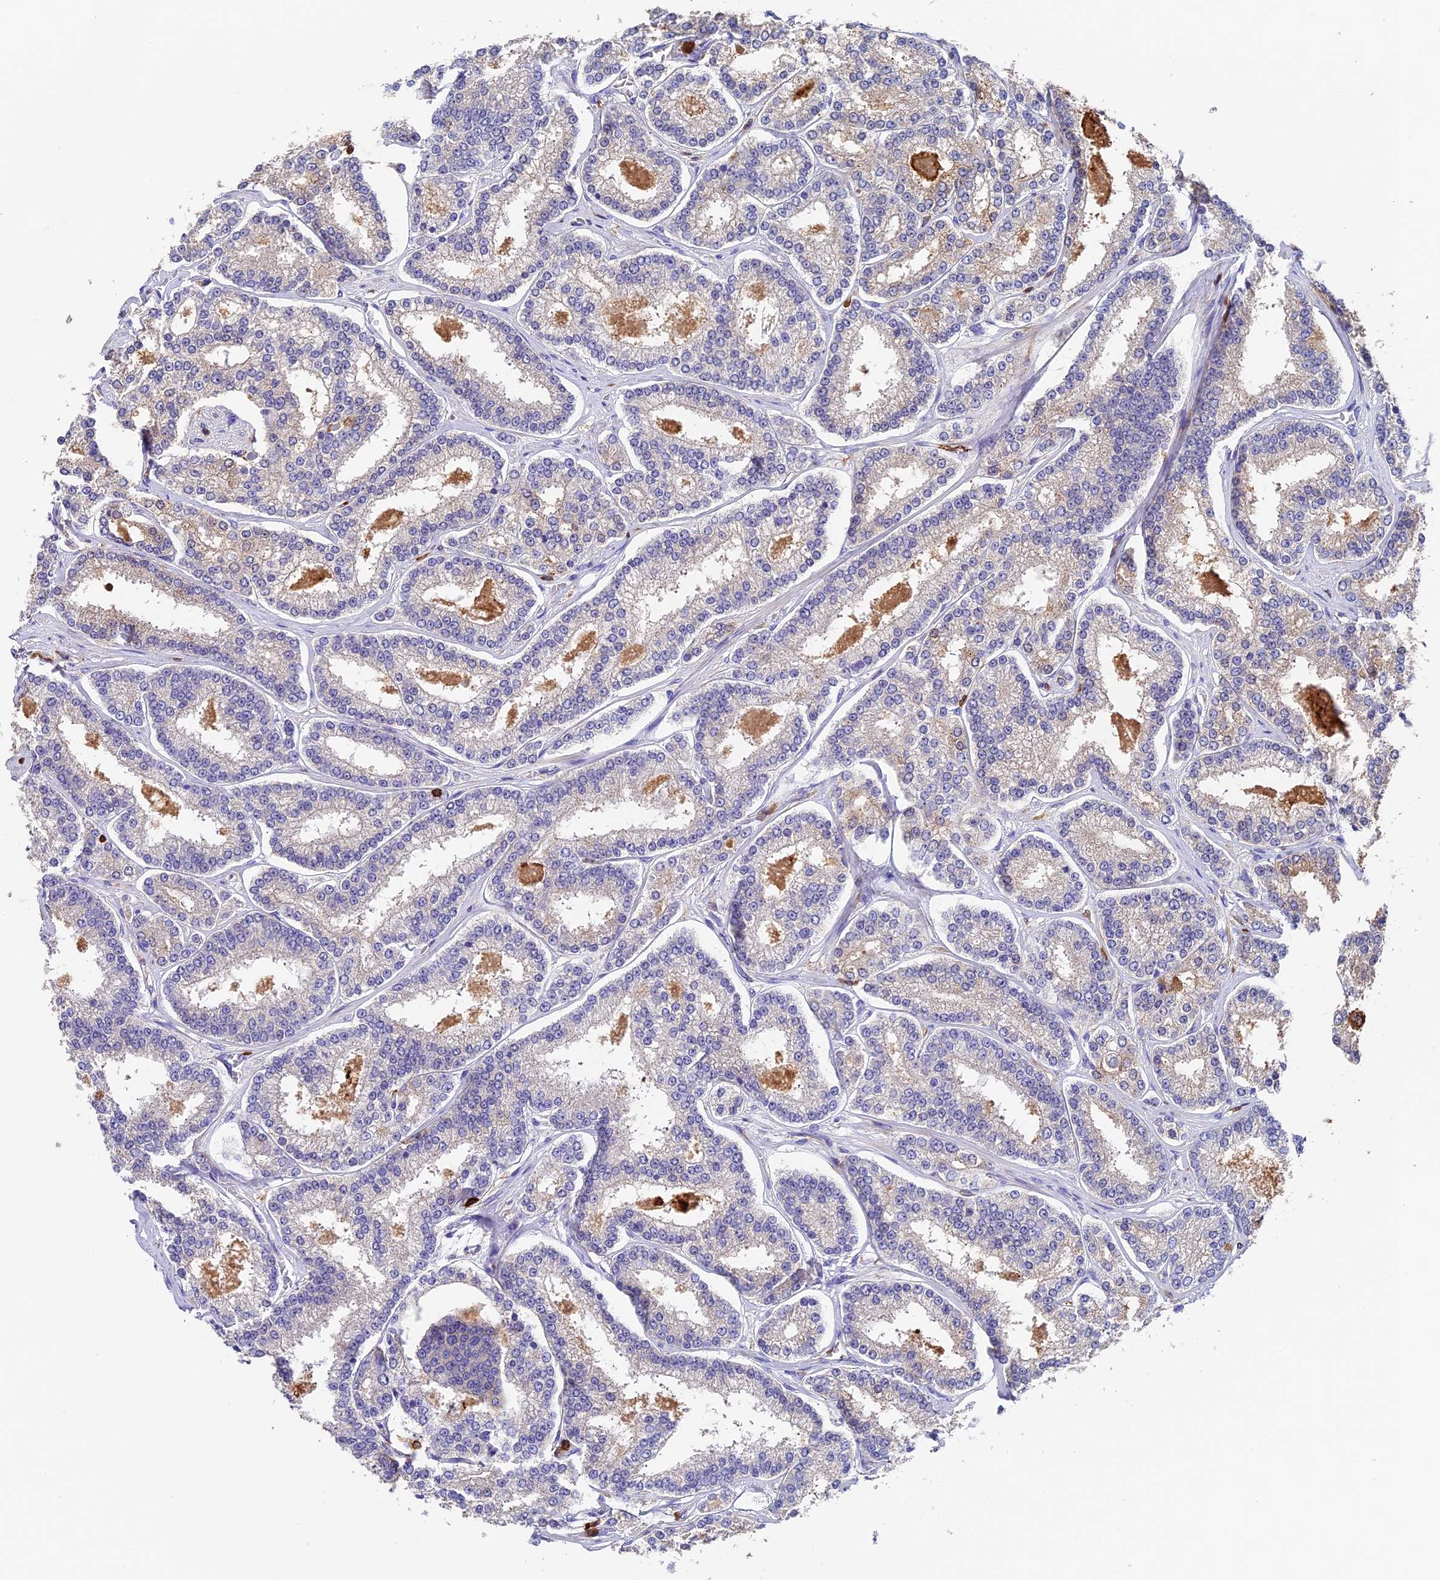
{"staining": {"intensity": "negative", "quantity": "none", "location": "none"}, "tissue": "prostate cancer", "cell_type": "Tumor cells", "image_type": "cancer", "snomed": [{"axis": "morphology", "description": "Normal tissue, NOS"}, {"axis": "morphology", "description": "Adenocarcinoma, High grade"}, {"axis": "topography", "description": "Prostate"}], "caption": "This is an immunohistochemistry (IHC) image of prostate adenocarcinoma (high-grade). There is no expression in tumor cells.", "gene": "ADAT1", "patient": {"sex": "male", "age": 83}}